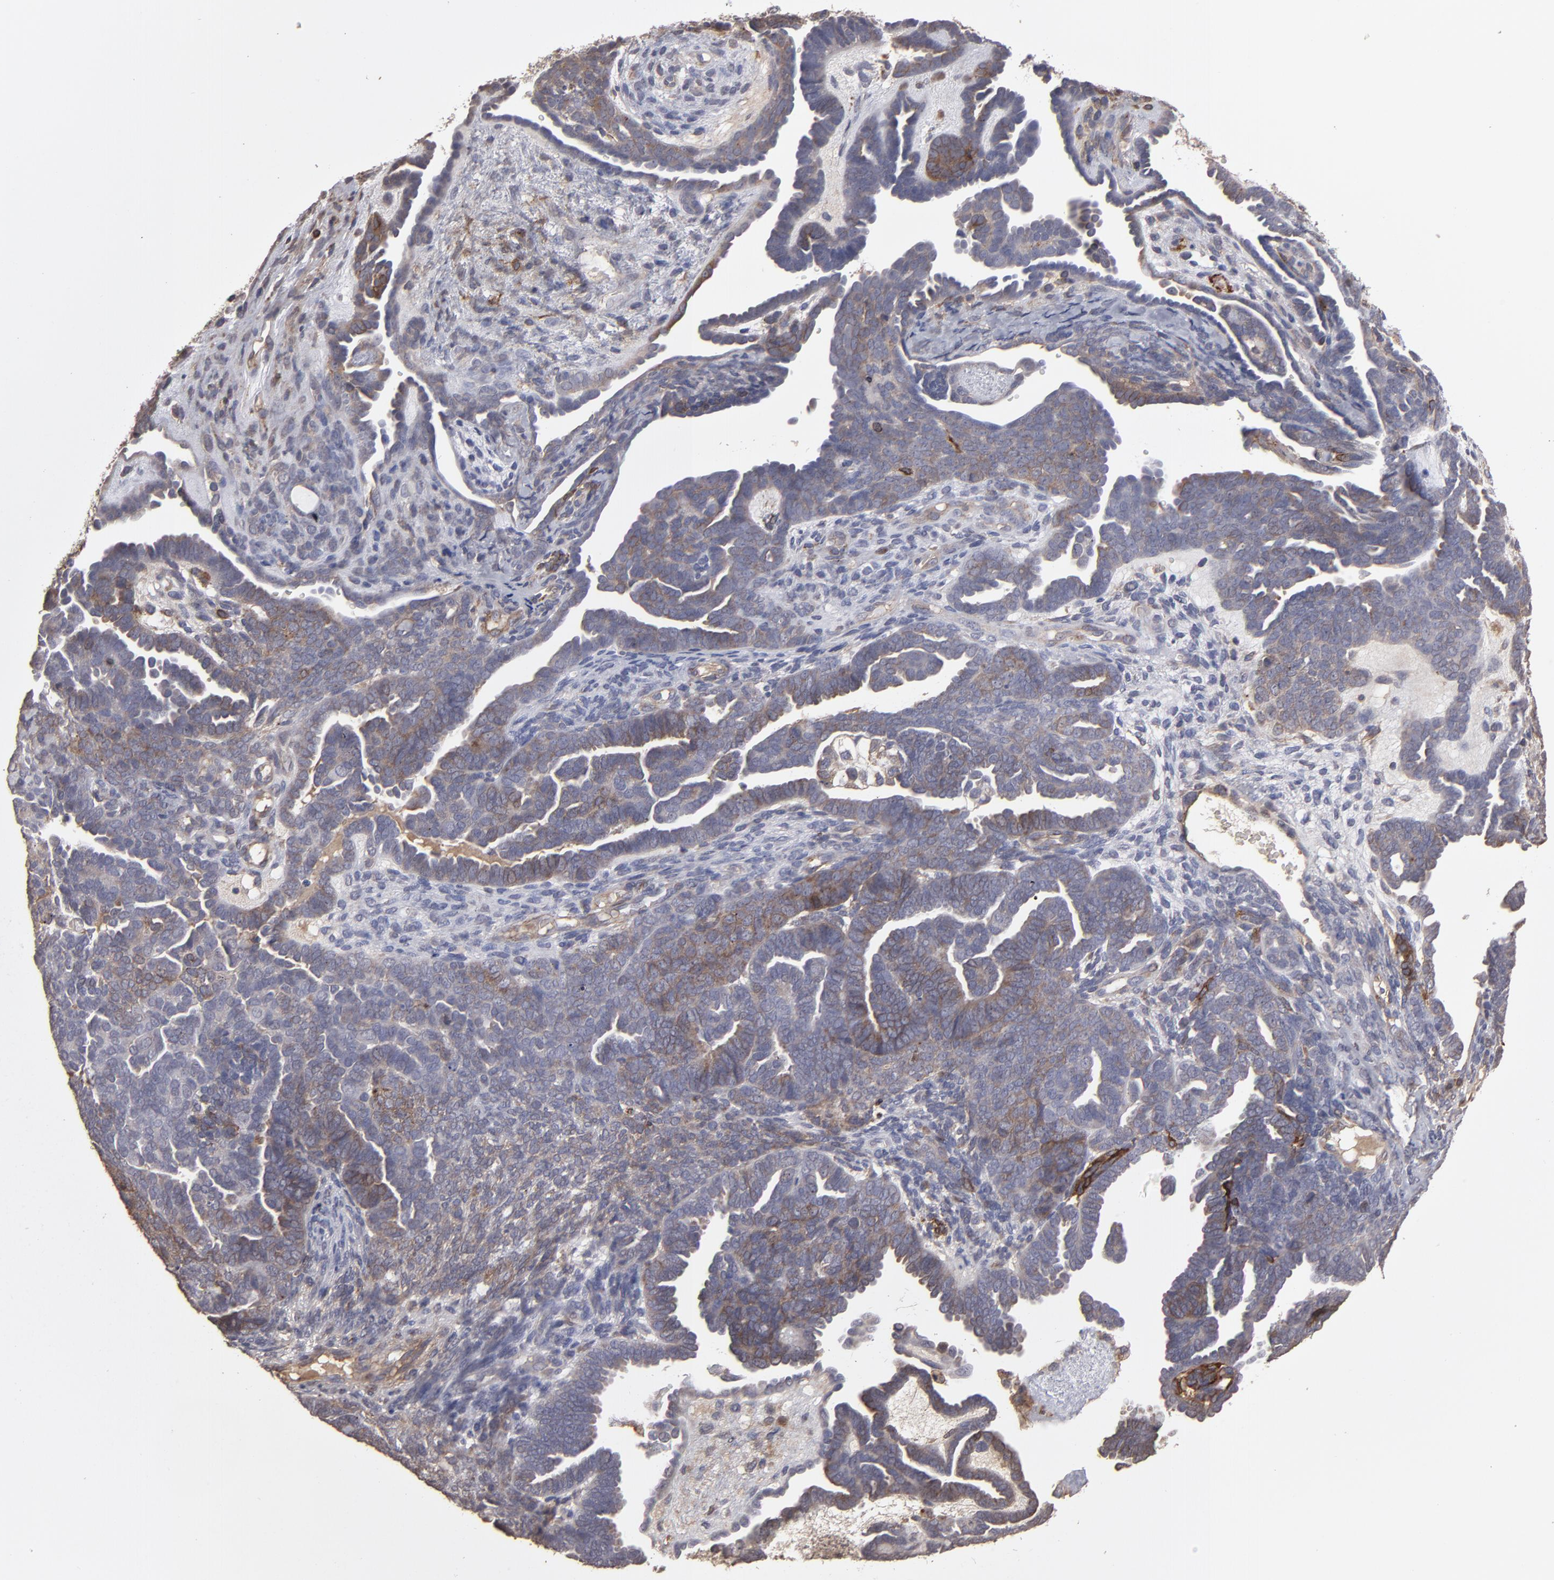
{"staining": {"intensity": "moderate", "quantity": ">75%", "location": "cytoplasmic/membranous"}, "tissue": "endometrial cancer", "cell_type": "Tumor cells", "image_type": "cancer", "snomed": [{"axis": "morphology", "description": "Neoplasm, malignant, NOS"}, {"axis": "topography", "description": "Endometrium"}], "caption": "Endometrial cancer was stained to show a protein in brown. There is medium levels of moderate cytoplasmic/membranous staining in approximately >75% of tumor cells.", "gene": "ITGB5", "patient": {"sex": "female", "age": 74}}